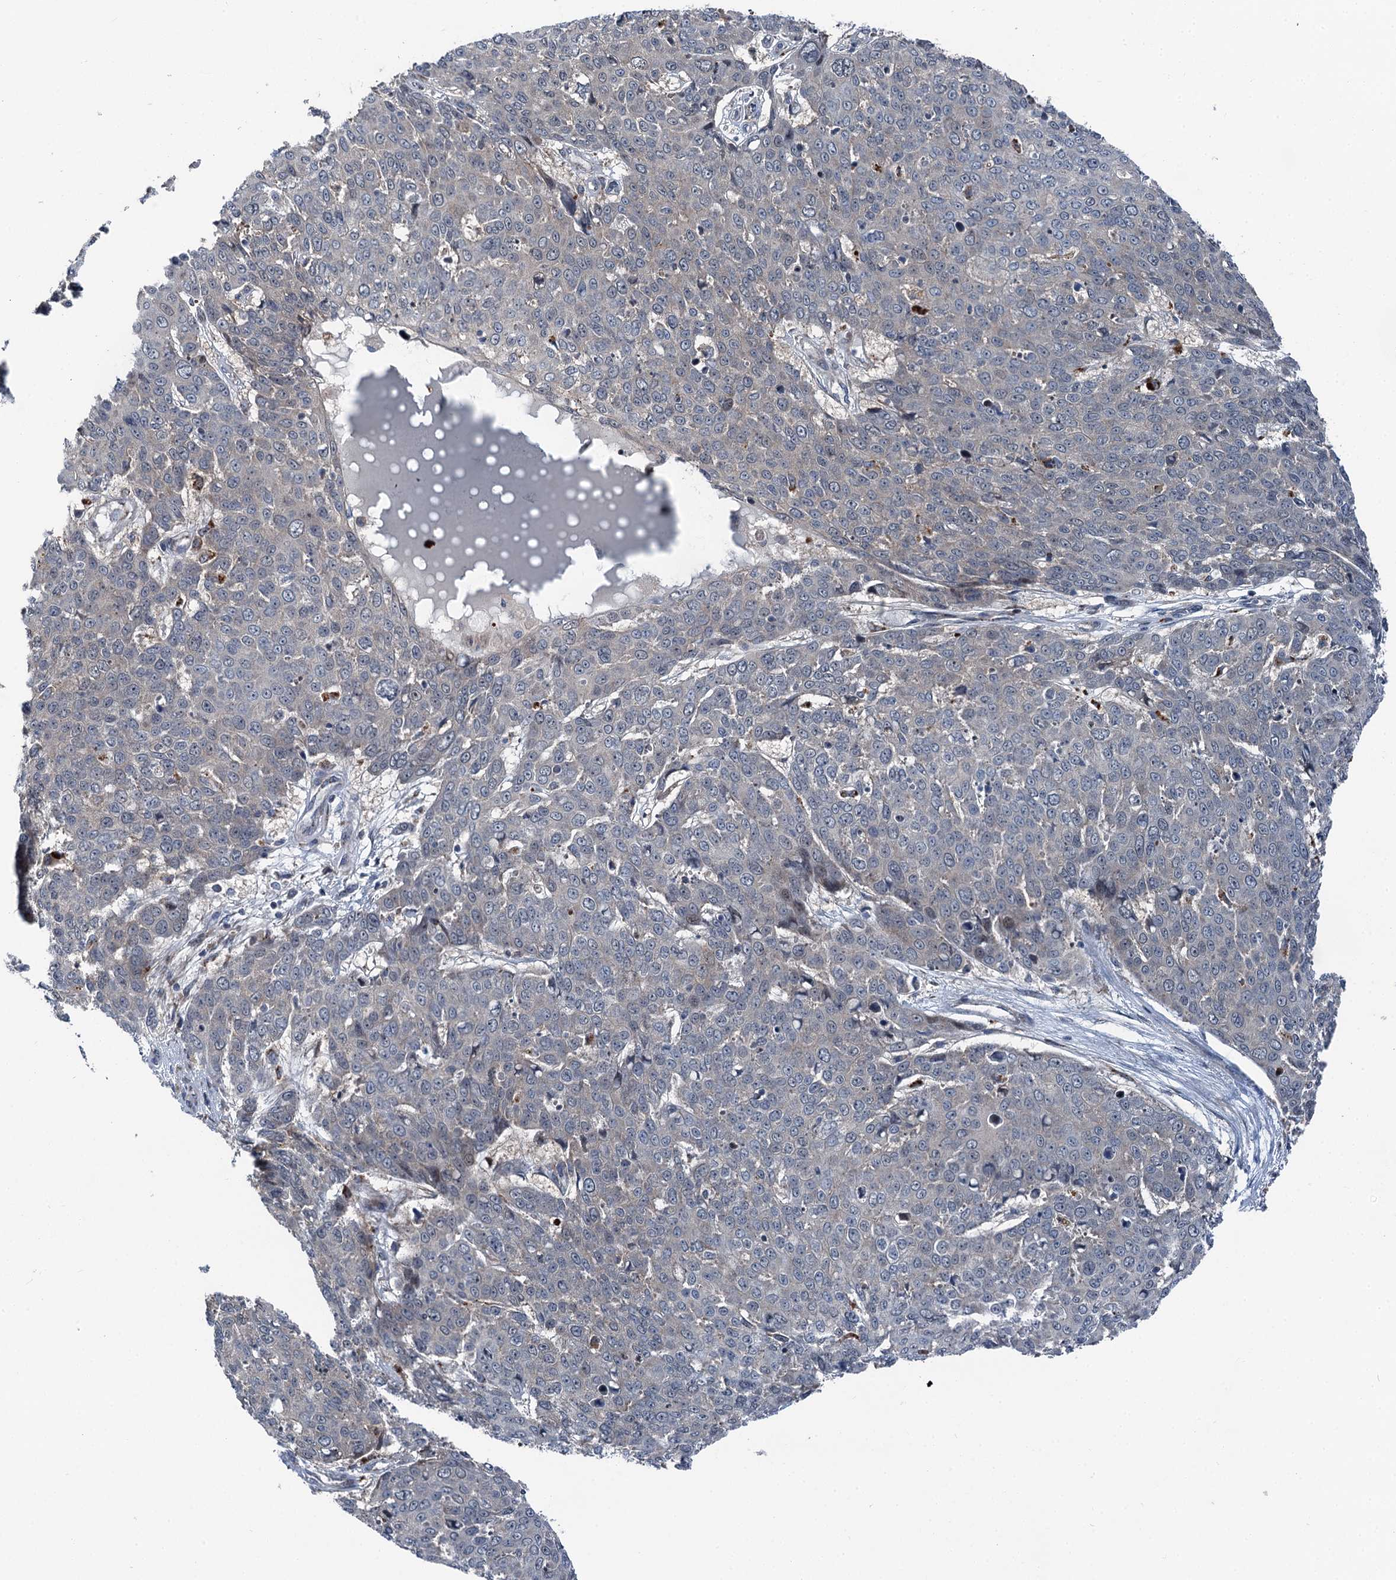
{"staining": {"intensity": "negative", "quantity": "none", "location": "none"}, "tissue": "skin cancer", "cell_type": "Tumor cells", "image_type": "cancer", "snomed": [{"axis": "morphology", "description": "Squamous cell carcinoma, NOS"}, {"axis": "topography", "description": "Skin"}], "caption": "Skin cancer (squamous cell carcinoma) stained for a protein using immunohistochemistry exhibits no positivity tumor cells.", "gene": "POLR1D", "patient": {"sex": "male", "age": 71}}